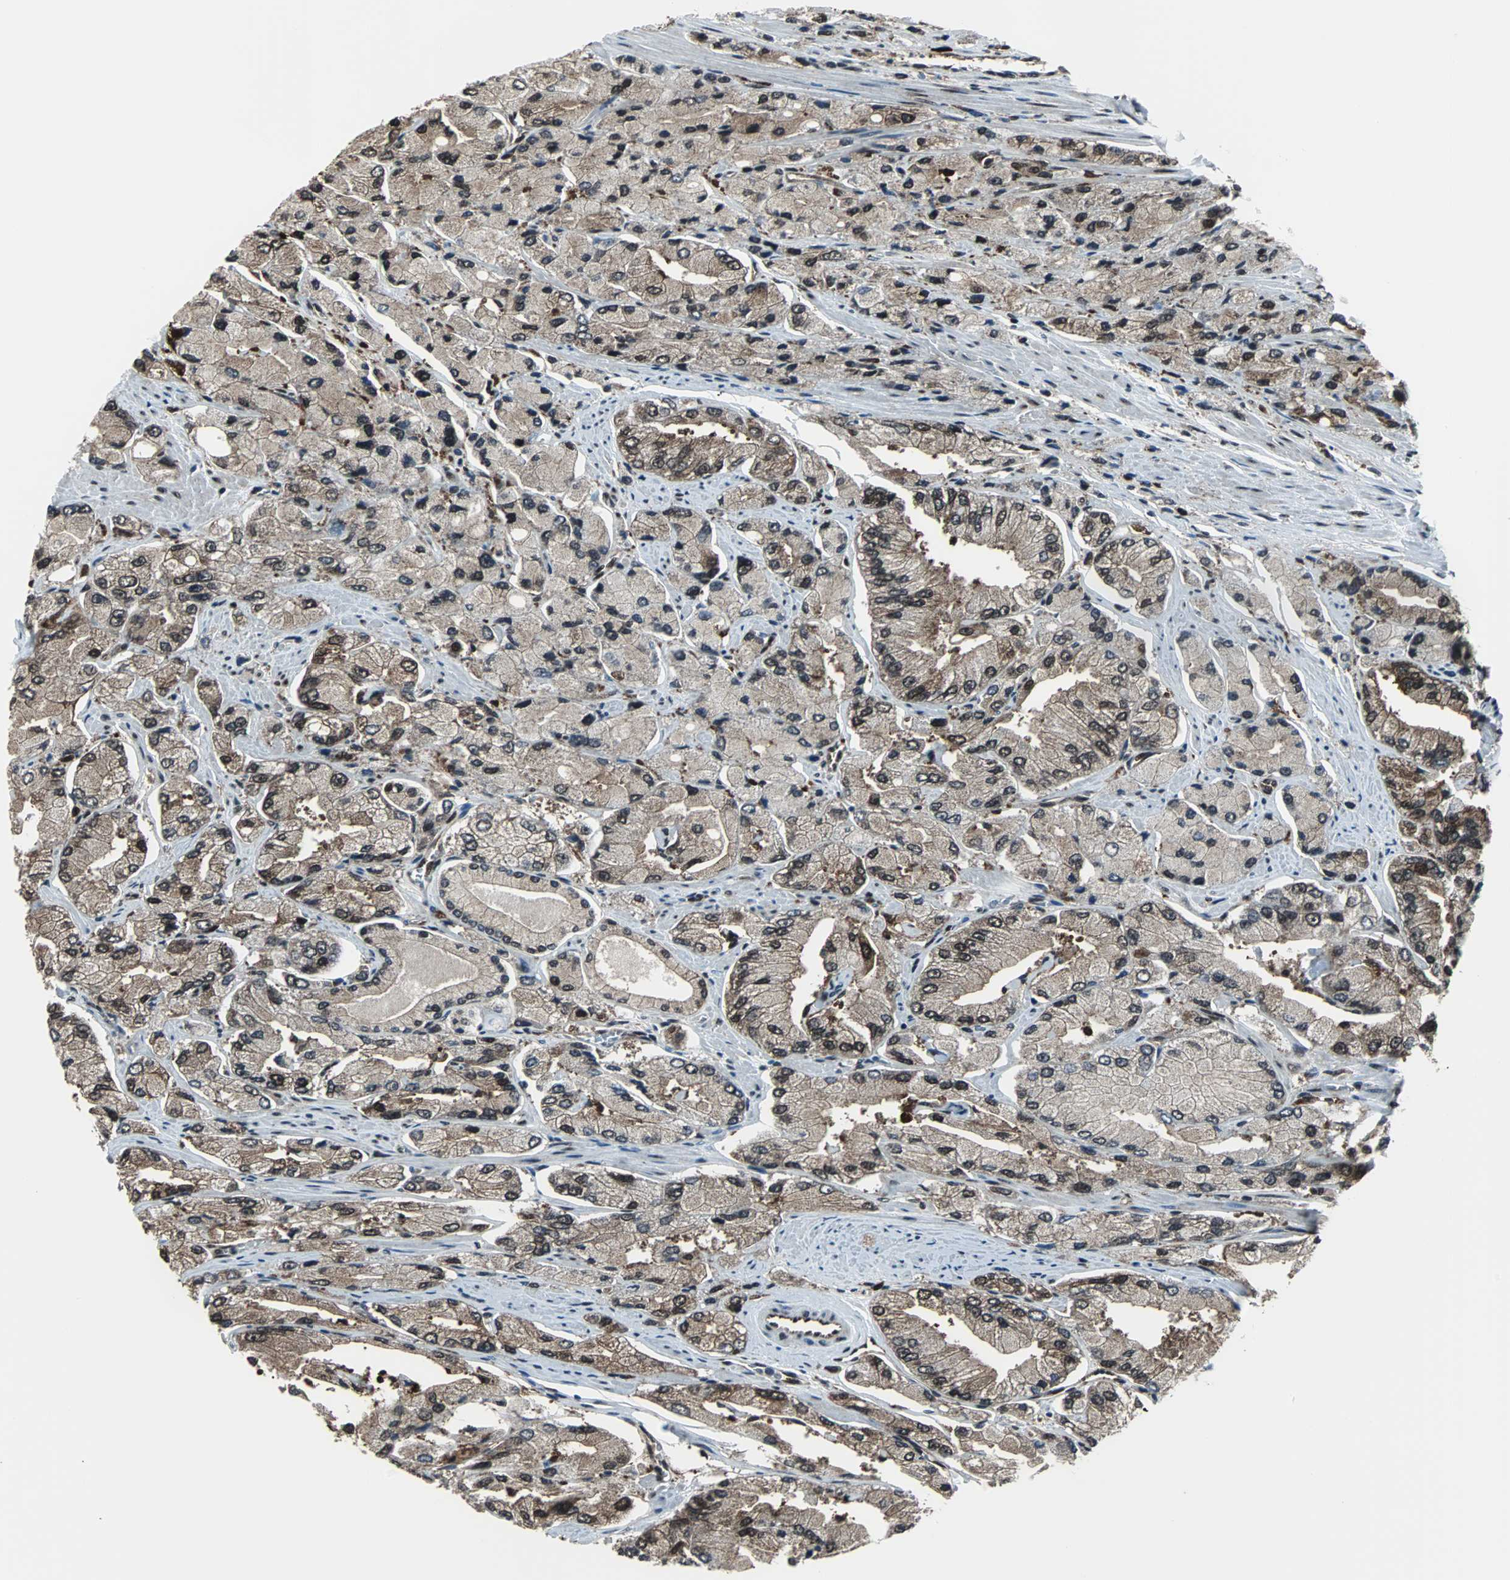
{"staining": {"intensity": "strong", "quantity": ">75%", "location": "cytoplasmic/membranous,nuclear"}, "tissue": "prostate cancer", "cell_type": "Tumor cells", "image_type": "cancer", "snomed": [{"axis": "morphology", "description": "Adenocarcinoma, High grade"}, {"axis": "topography", "description": "Prostate"}], "caption": "A brown stain shows strong cytoplasmic/membranous and nuclear expression of a protein in prostate cancer (adenocarcinoma (high-grade)) tumor cells. (Brightfield microscopy of DAB IHC at high magnification).", "gene": "VCP", "patient": {"sex": "male", "age": 58}}